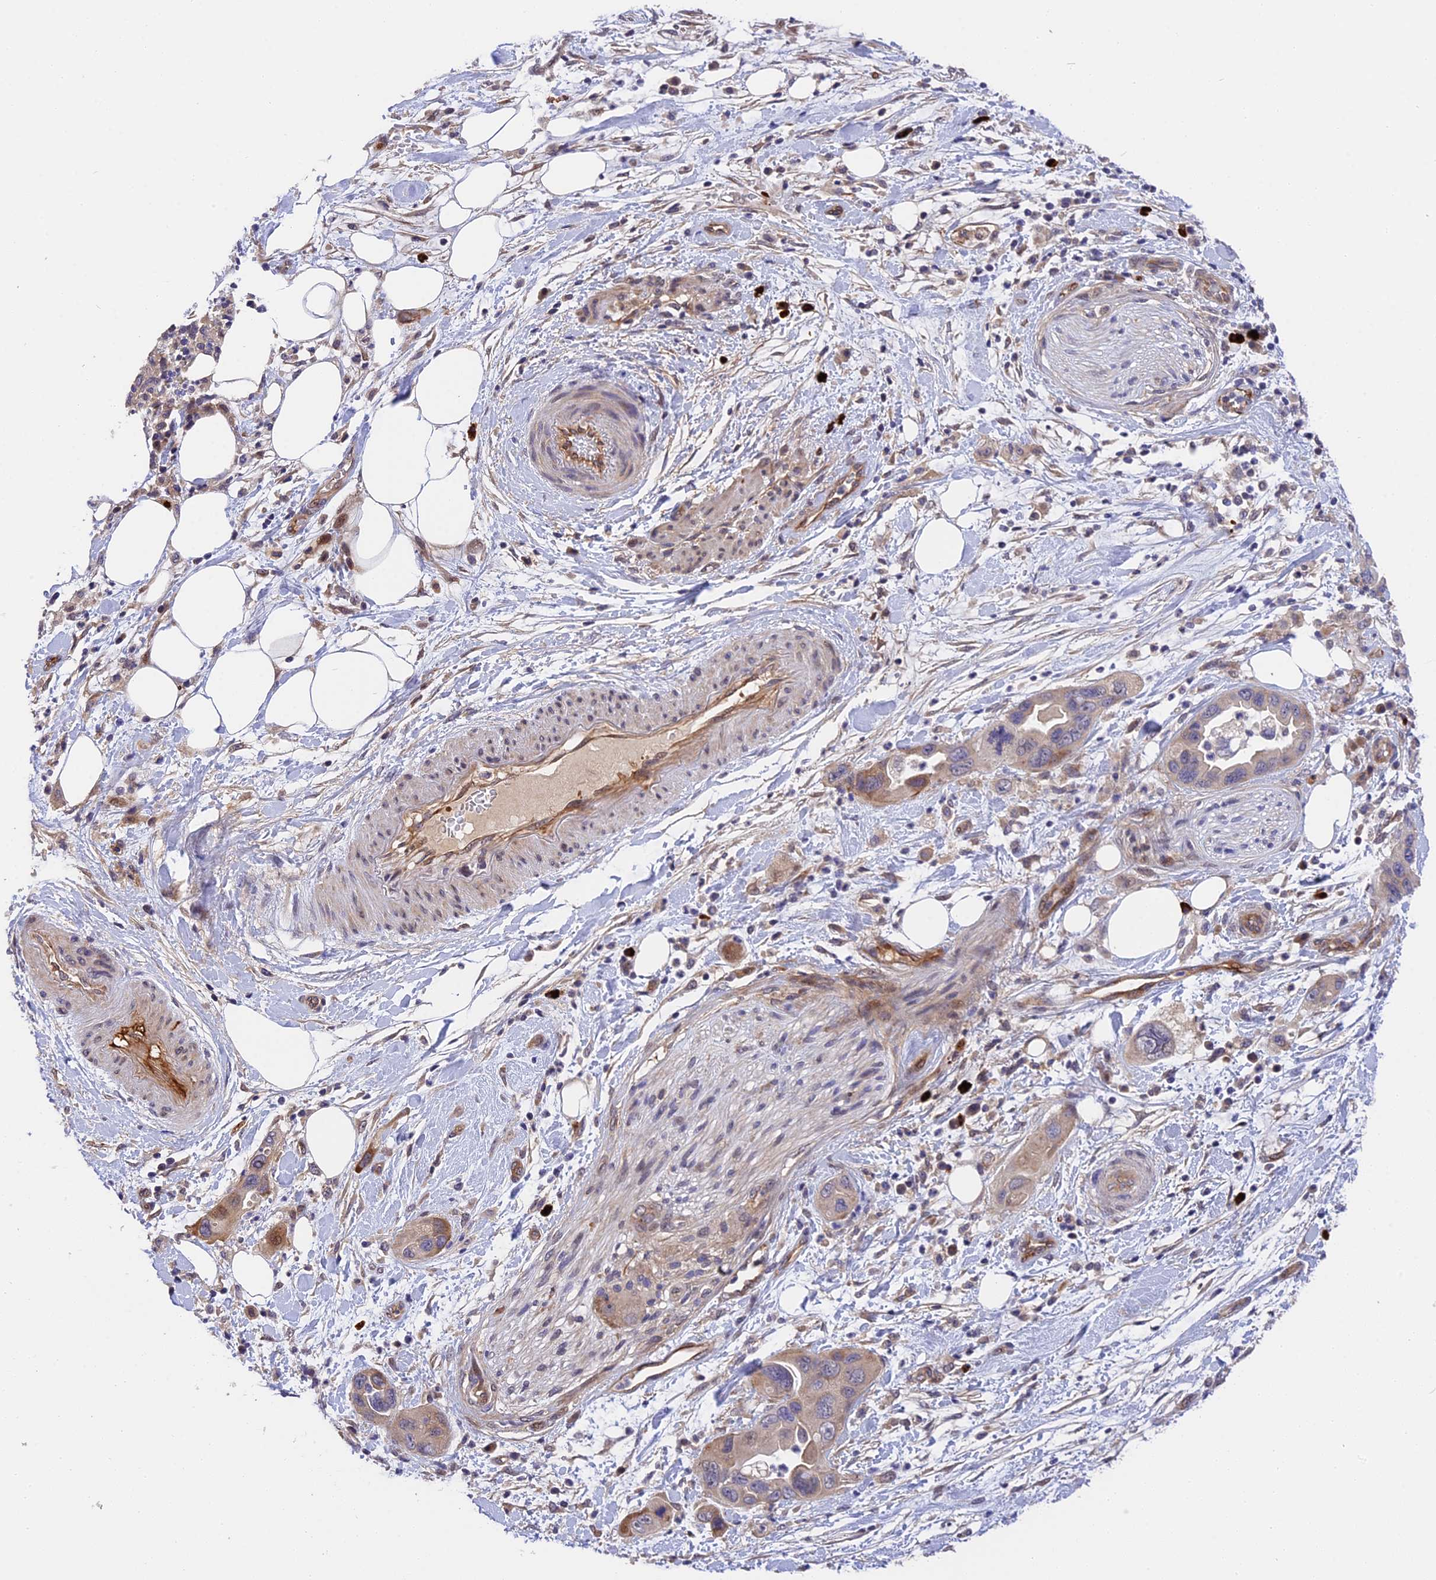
{"staining": {"intensity": "weak", "quantity": "<25%", "location": "cytoplasmic/membranous"}, "tissue": "pancreatic cancer", "cell_type": "Tumor cells", "image_type": "cancer", "snomed": [{"axis": "morphology", "description": "Adenocarcinoma, NOS"}, {"axis": "topography", "description": "Pancreas"}], "caption": "Pancreatic cancer (adenocarcinoma) was stained to show a protein in brown. There is no significant positivity in tumor cells. (DAB IHC with hematoxylin counter stain).", "gene": "MFSD2A", "patient": {"sex": "female", "age": 71}}